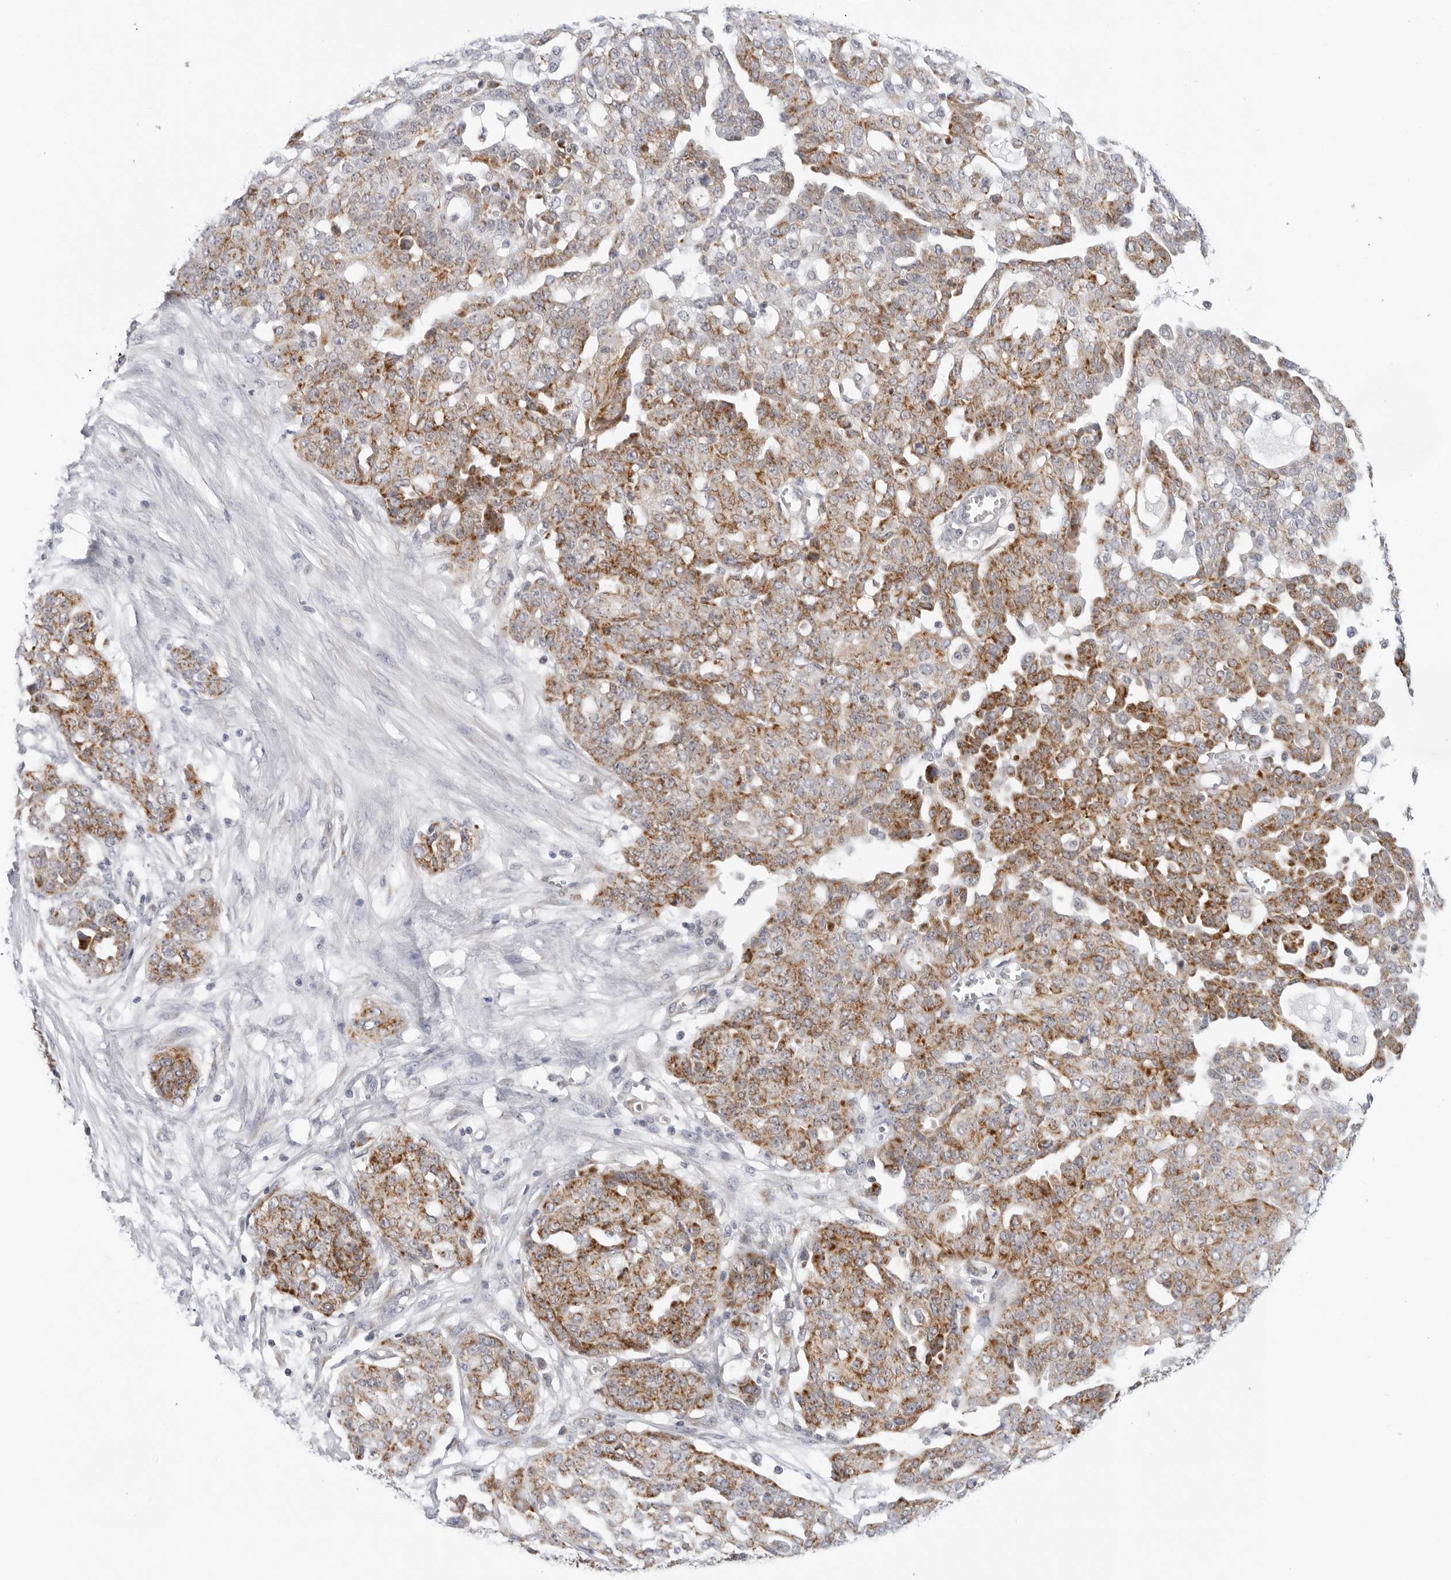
{"staining": {"intensity": "moderate", "quantity": ">75%", "location": "cytoplasmic/membranous"}, "tissue": "ovarian cancer", "cell_type": "Tumor cells", "image_type": "cancer", "snomed": [{"axis": "morphology", "description": "Cystadenocarcinoma, serous, NOS"}, {"axis": "topography", "description": "Soft tissue"}, {"axis": "topography", "description": "Ovary"}], "caption": "Ovarian cancer (serous cystadenocarcinoma) stained with DAB (3,3'-diaminobenzidine) IHC shows medium levels of moderate cytoplasmic/membranous staining in about >75% of tumor cells.", "gene": "CIART", "patient": {"sex": "female", "age": 57}}